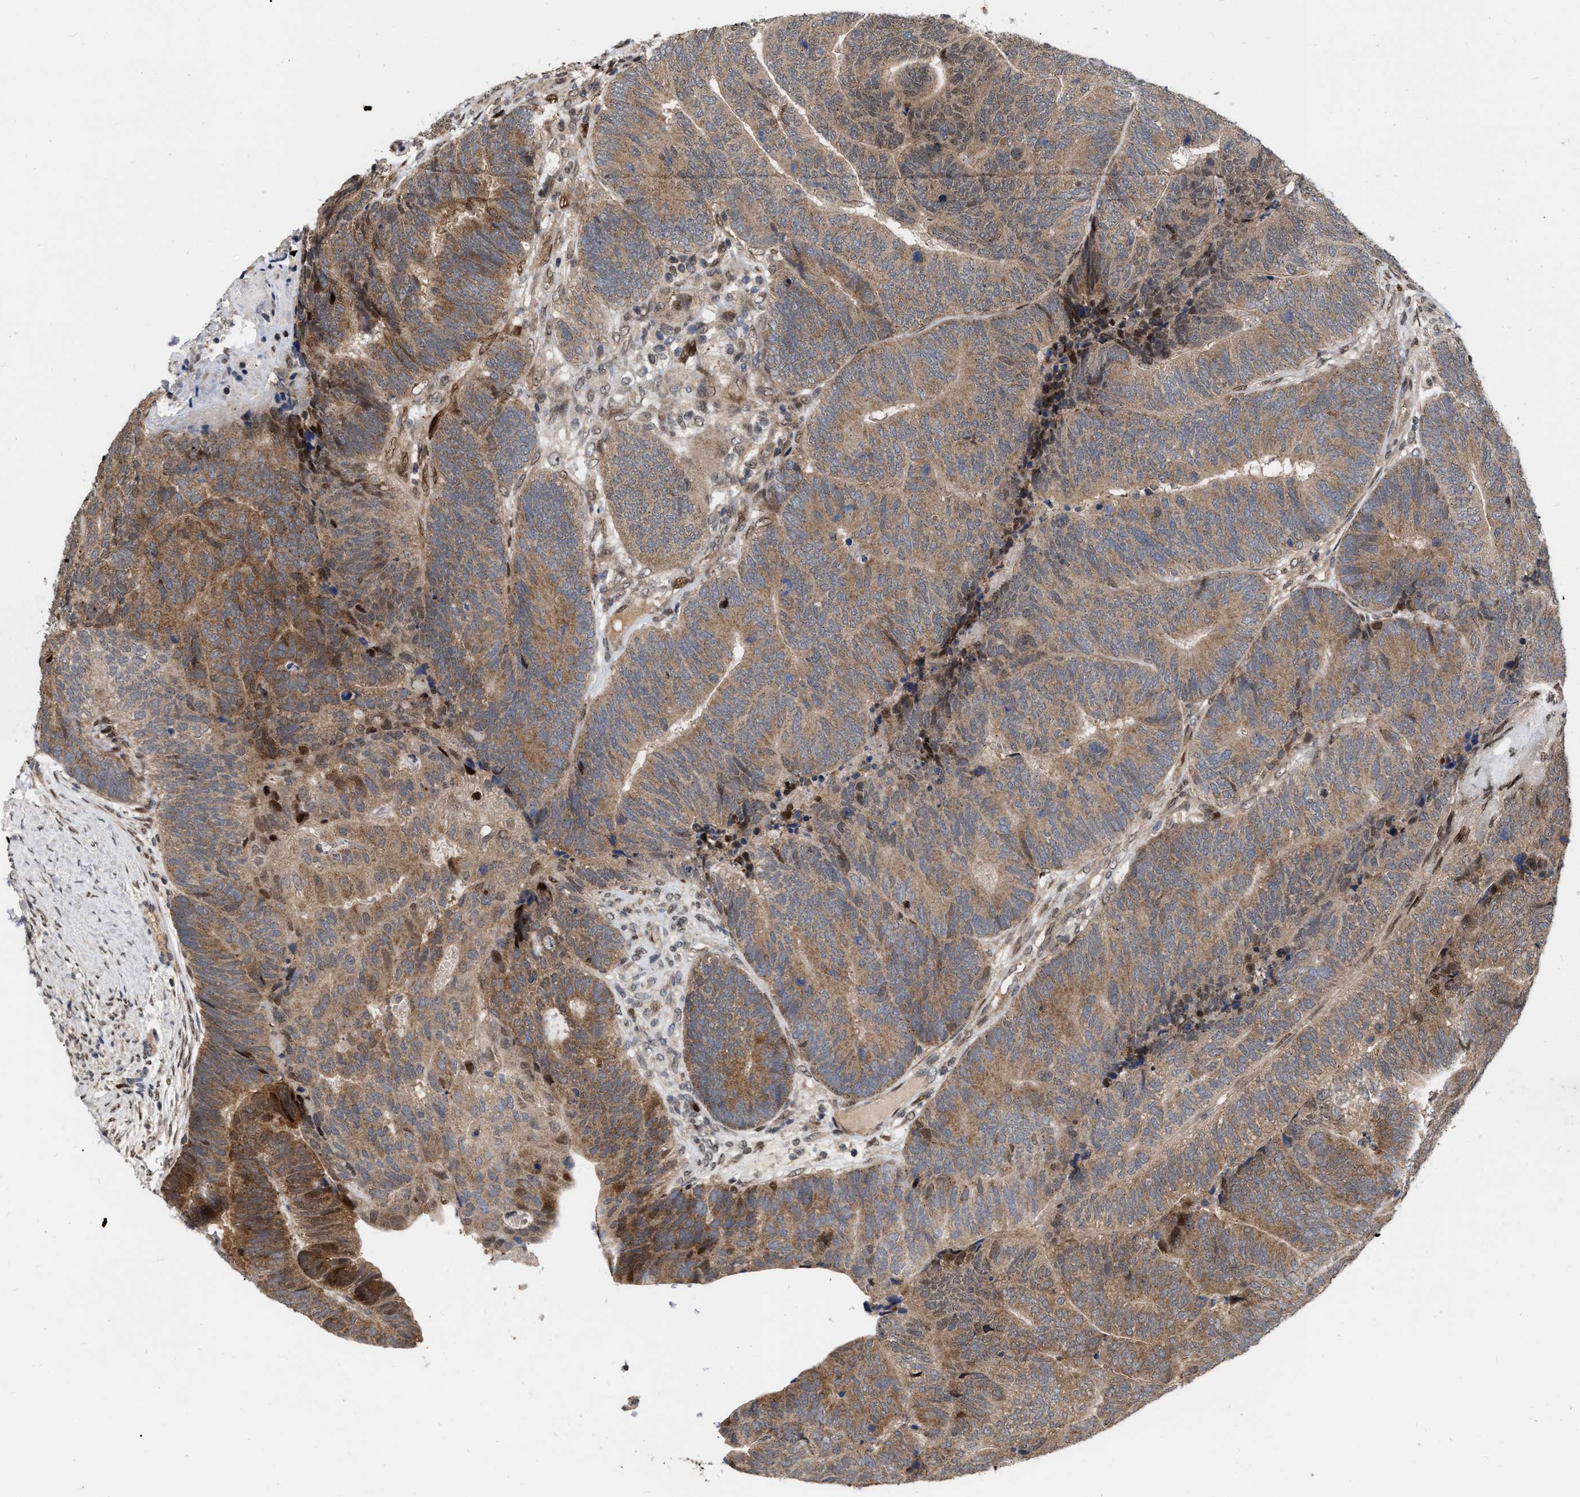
{"staining": {"intensity": "weak", "quantity": ">75%", "location": "cytoplasmic/membranous,nuclear"}, "tissue": "colorectal cancer", "cell_type": "Tumor cells", "image_type": "cancer", "snomed": [{"axis": "morphology", "description": "Normal tissue, NOS"}, {"axis": "morphology", "description": "Adenocarcinoma, NOS"}, {"axis": "topography", "description": "Rectum"}], "caption": "Immunohistochemical staining of adenocarcinoma (colorectal) demonstrates low levels of weak cytoplasmic/membranous and nuclear protein positivity in about >75% of tumor cells.", "gene": "MDM4", "patient": {"sex": "female", "age": 66}}